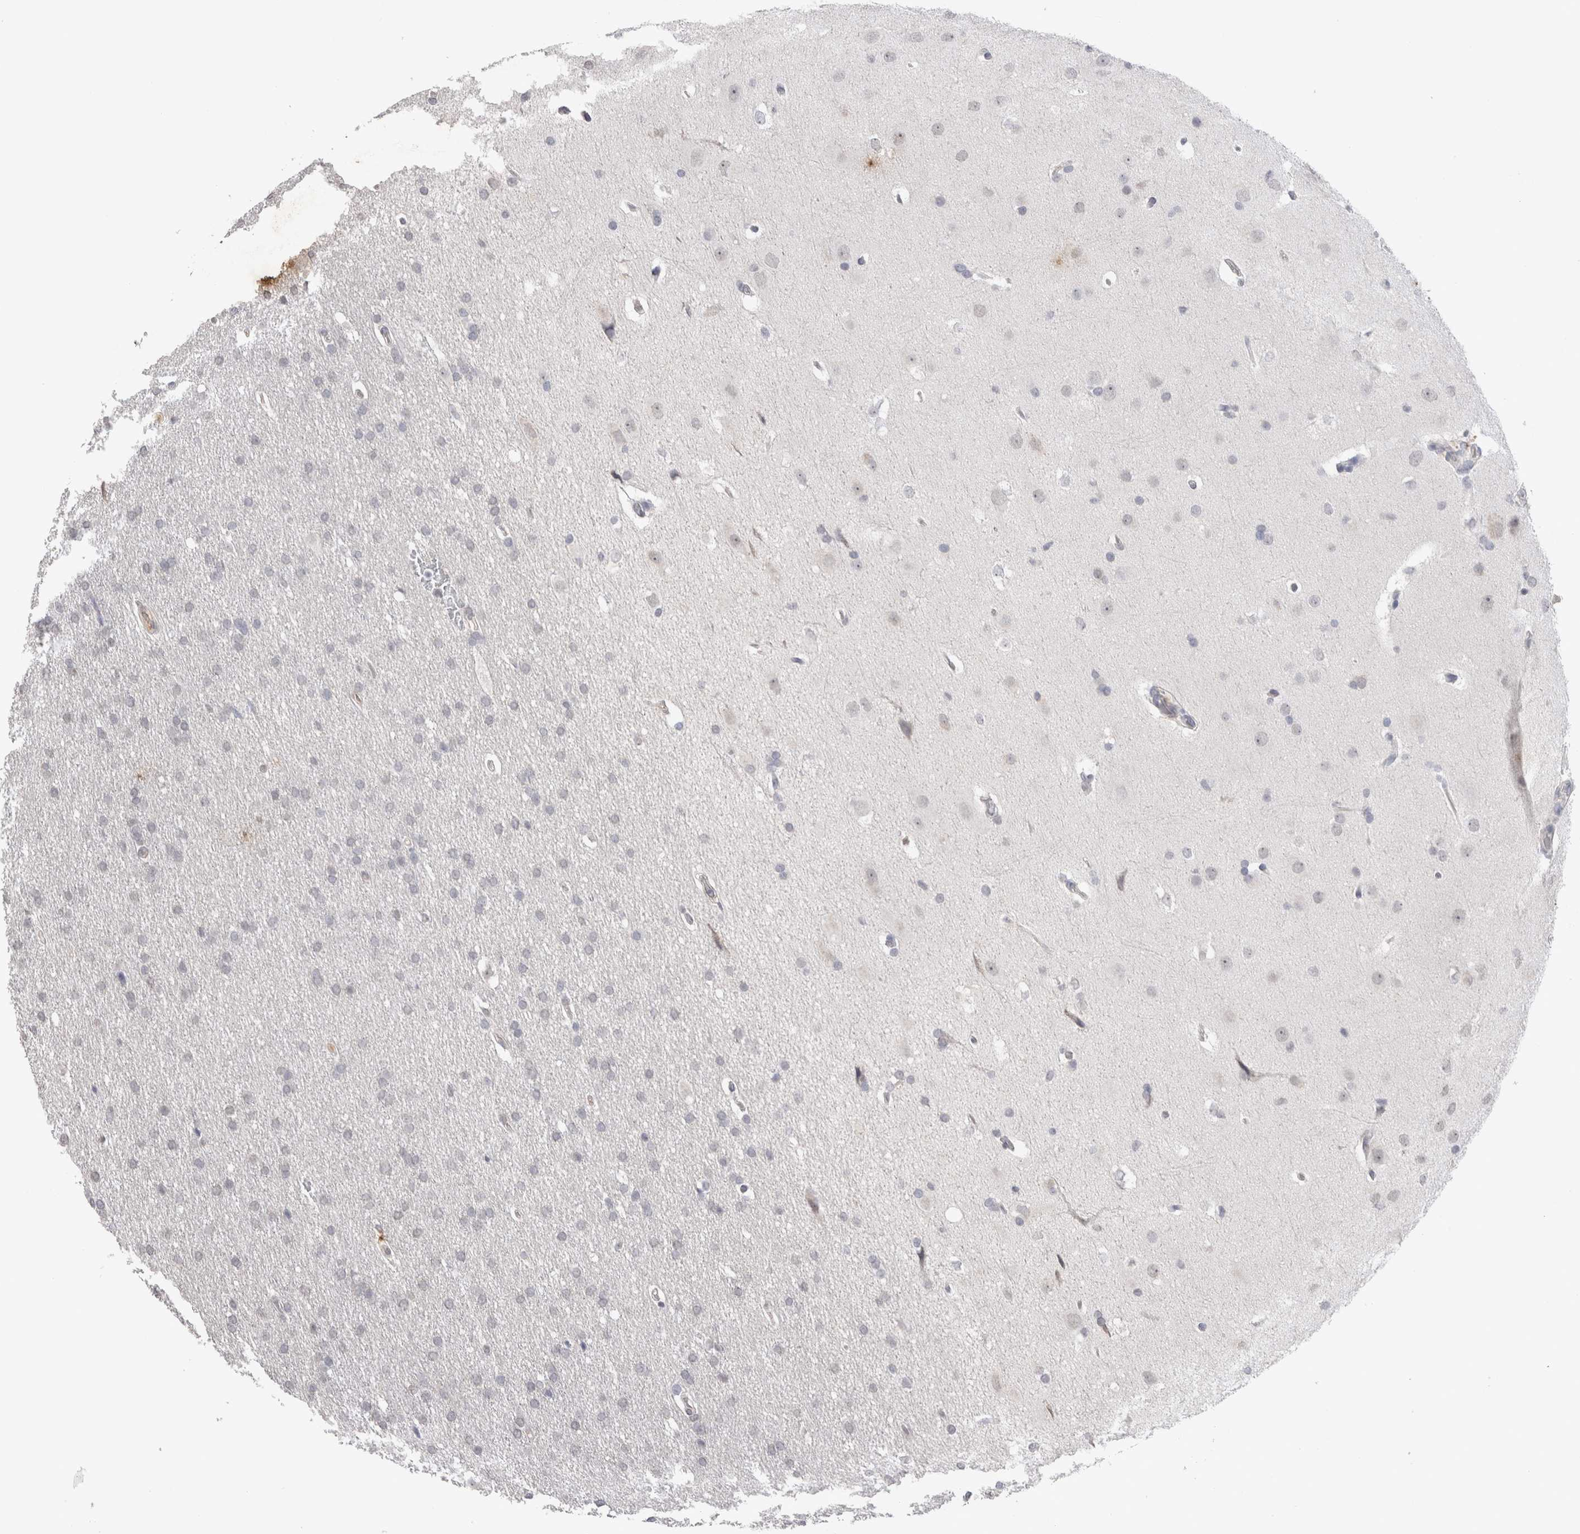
{"staining": {"intensity": "negative", "quantity": "none", "location": "none"}, "tissue": "glioma", "cell_type": "Tumor cells", "image_type": "cancer", "snomed": [{"axis": "morphology", "description": "Glioma, malignant, Low grade"}, {"axis": "topography", "description": "Brain"}], "caption": "The immunohistochemistry (IHC) image has no significant staining in tumor cells of malignant glioma (low-grade) tissue.", "gene": "CDH13", "patient": {"sex": "female", "age": 37}}